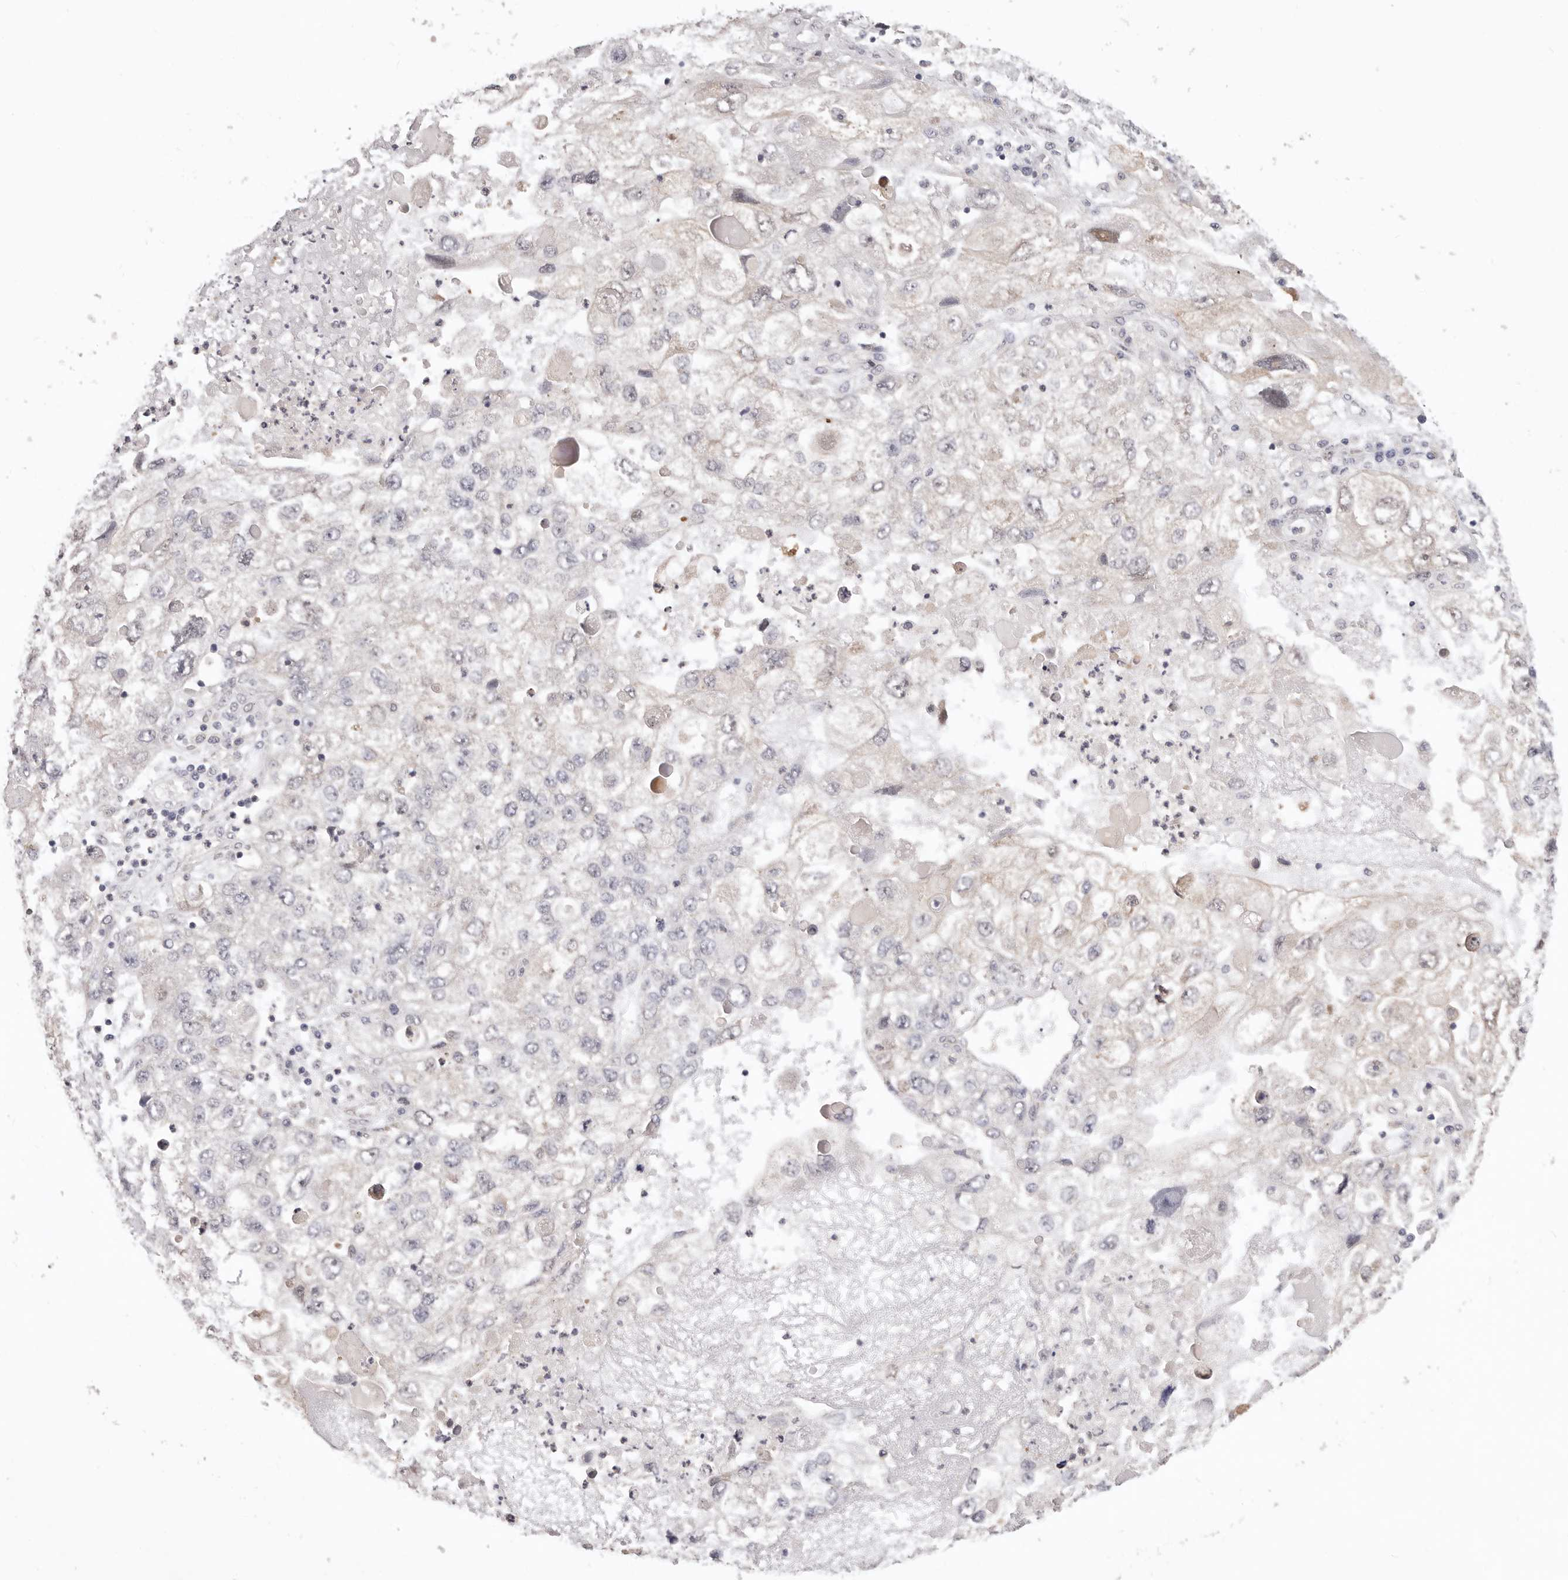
{"staining": {"intensity": "negative", "quantity": "none", "location": "none"}, "tissue": "endometrial cancer", "cell_type": "Tumor cells", "image_type": "cancer", "snomed": [{"axis": "morphology", "description": "Adenocarcinoma, NOS"}, {"axis": "topography", "description": "Endometrium"}], "caption": "Protein analysis of adenocarcinoma (endometrial) reveals no significant staining in tumor cells. Nuclei are stained in blue.", "gene": "GGPS1", "patient": {"sex": "female", "age": 49}}